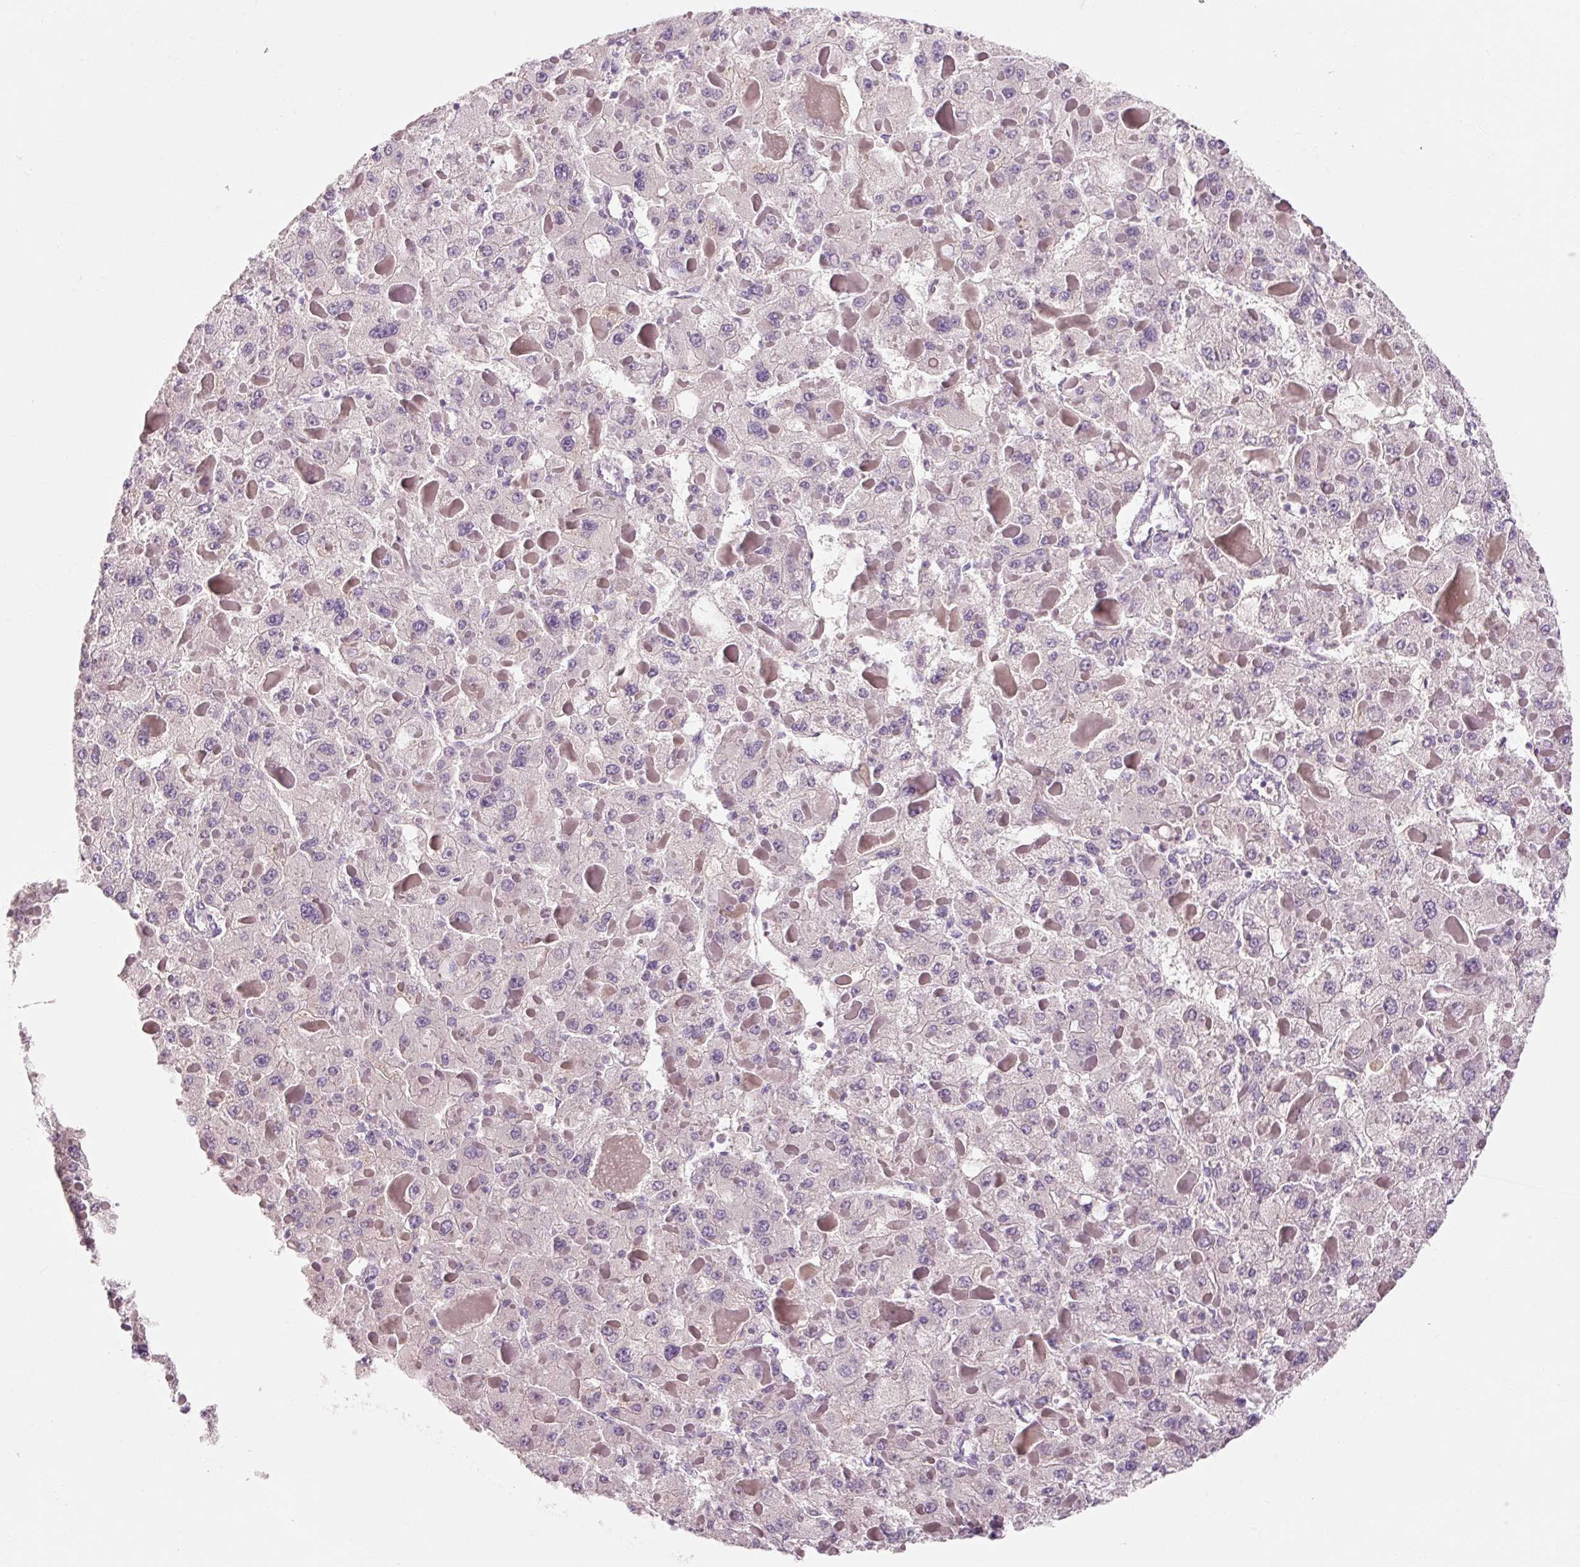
{"staining": {"intensity": "negative", "quantity": "none", "location": "none"}, "tissue": "liver cancer", "cell_type": "Tumor cells", "image_type": "cancer", "snomed": [{"axis": "morphology", "description": "Carcinoma, Hepatocellular, NOS"}, {"axis": "topography", "description": "Liver"}], "caption": "Human liver cancer (hepatocellular carcinoma) stained for a protein using immunohistochemistry exhibits no positivity in tumor cells.", "gene": "OR8K1", "patient": {"sex": "female", "age": 73}}